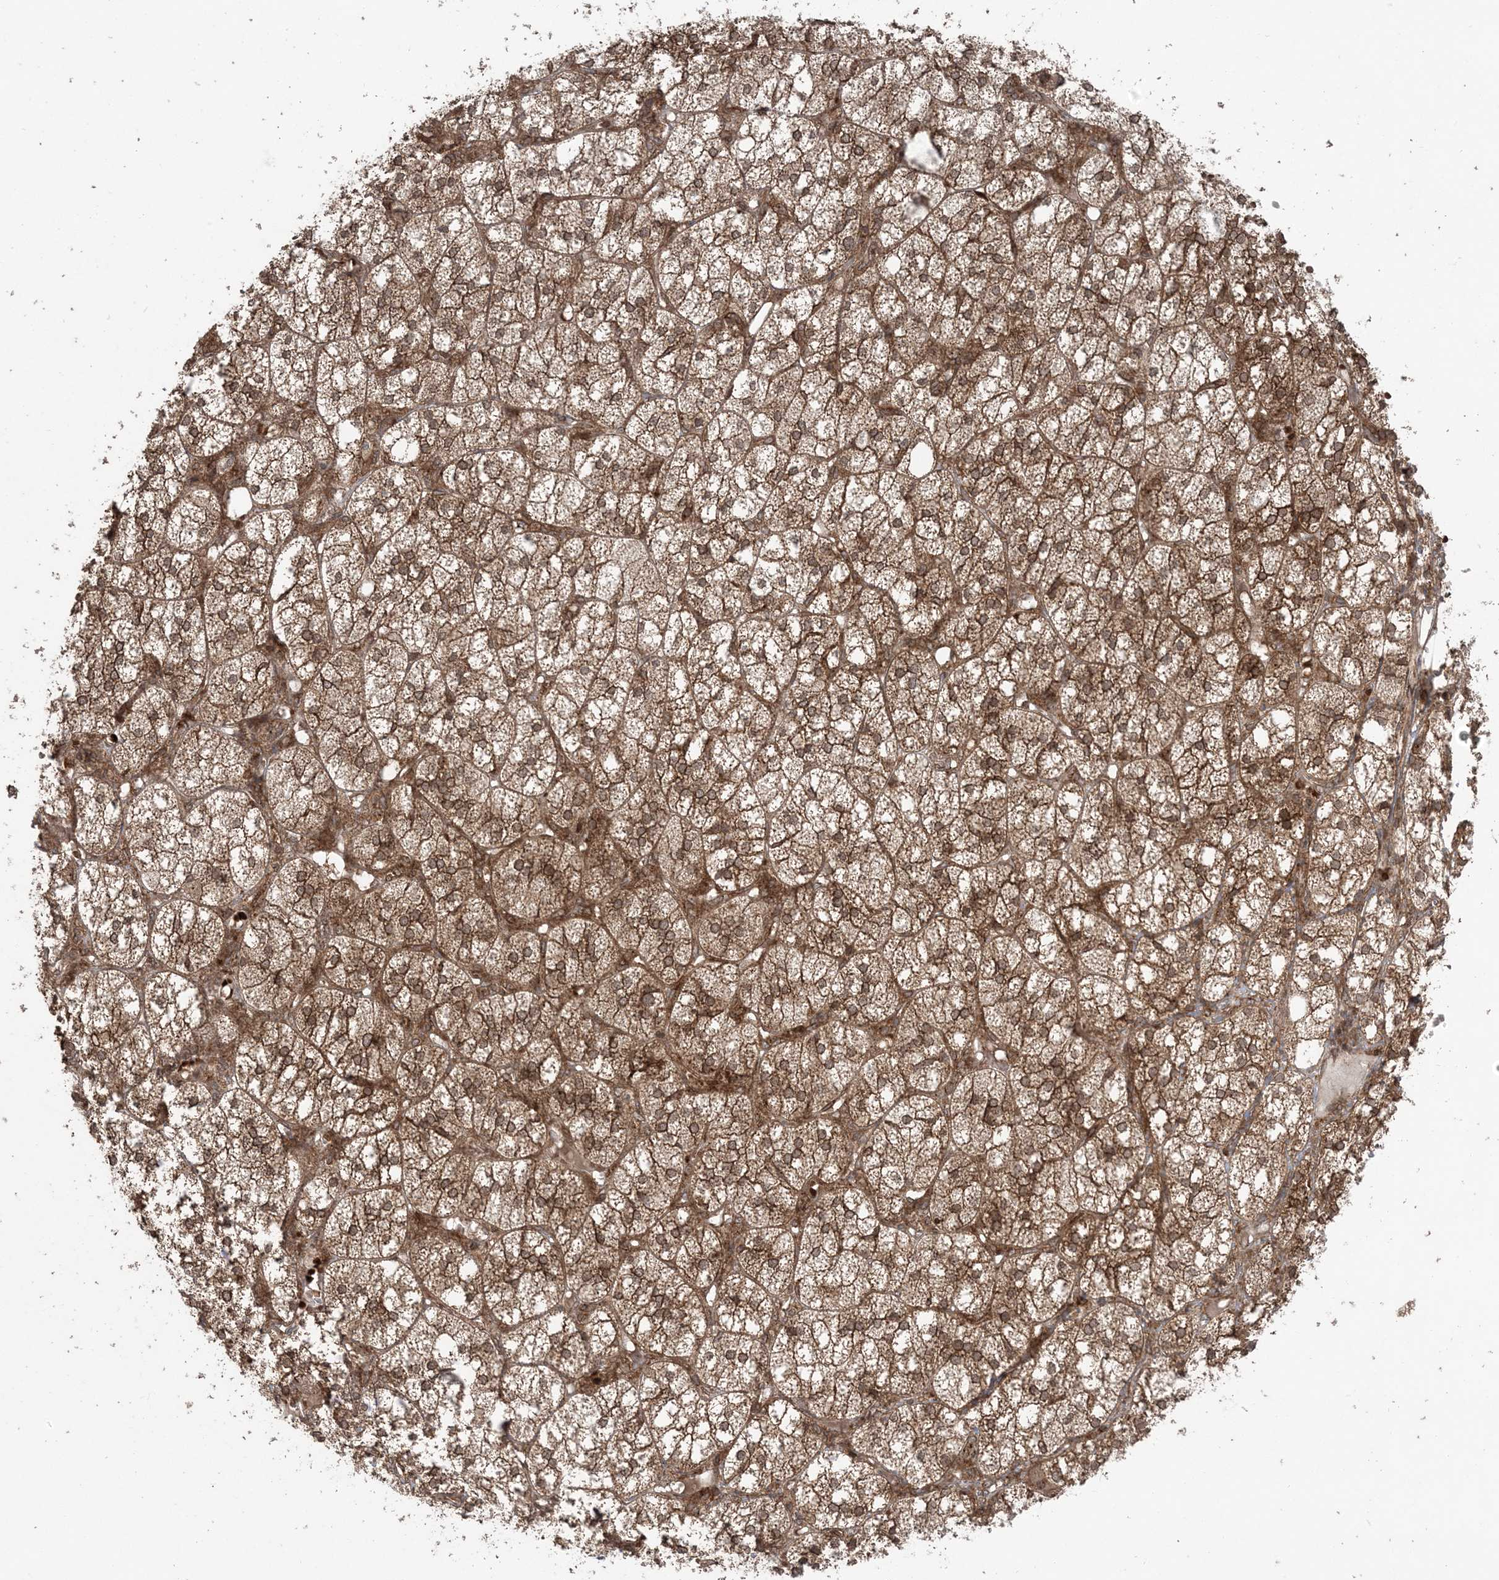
{"staining": {"intensity": "strong", "quantity": ">75%", "location": "cytoplasmic/membranous"}, "tissue": "adrenal gland", "cell_type": "Glandular cells", "image_type": "normal", "snomed": [{"axis": "morphology", "description": "Normal tissue, NOS"}, {"axis": "topography", "description": "Adrenal gland"}], "caption": "Immunohistochemistry (IHC) histopathology image of unremarkable adrenal gland stained for a protein (brown), which displays high levels of strong cytoplasmic/membranous positivity in approximately >75% of glandular cells.", "gene": "DDX19B", "patient": {"sex": "female", "age": 61}}